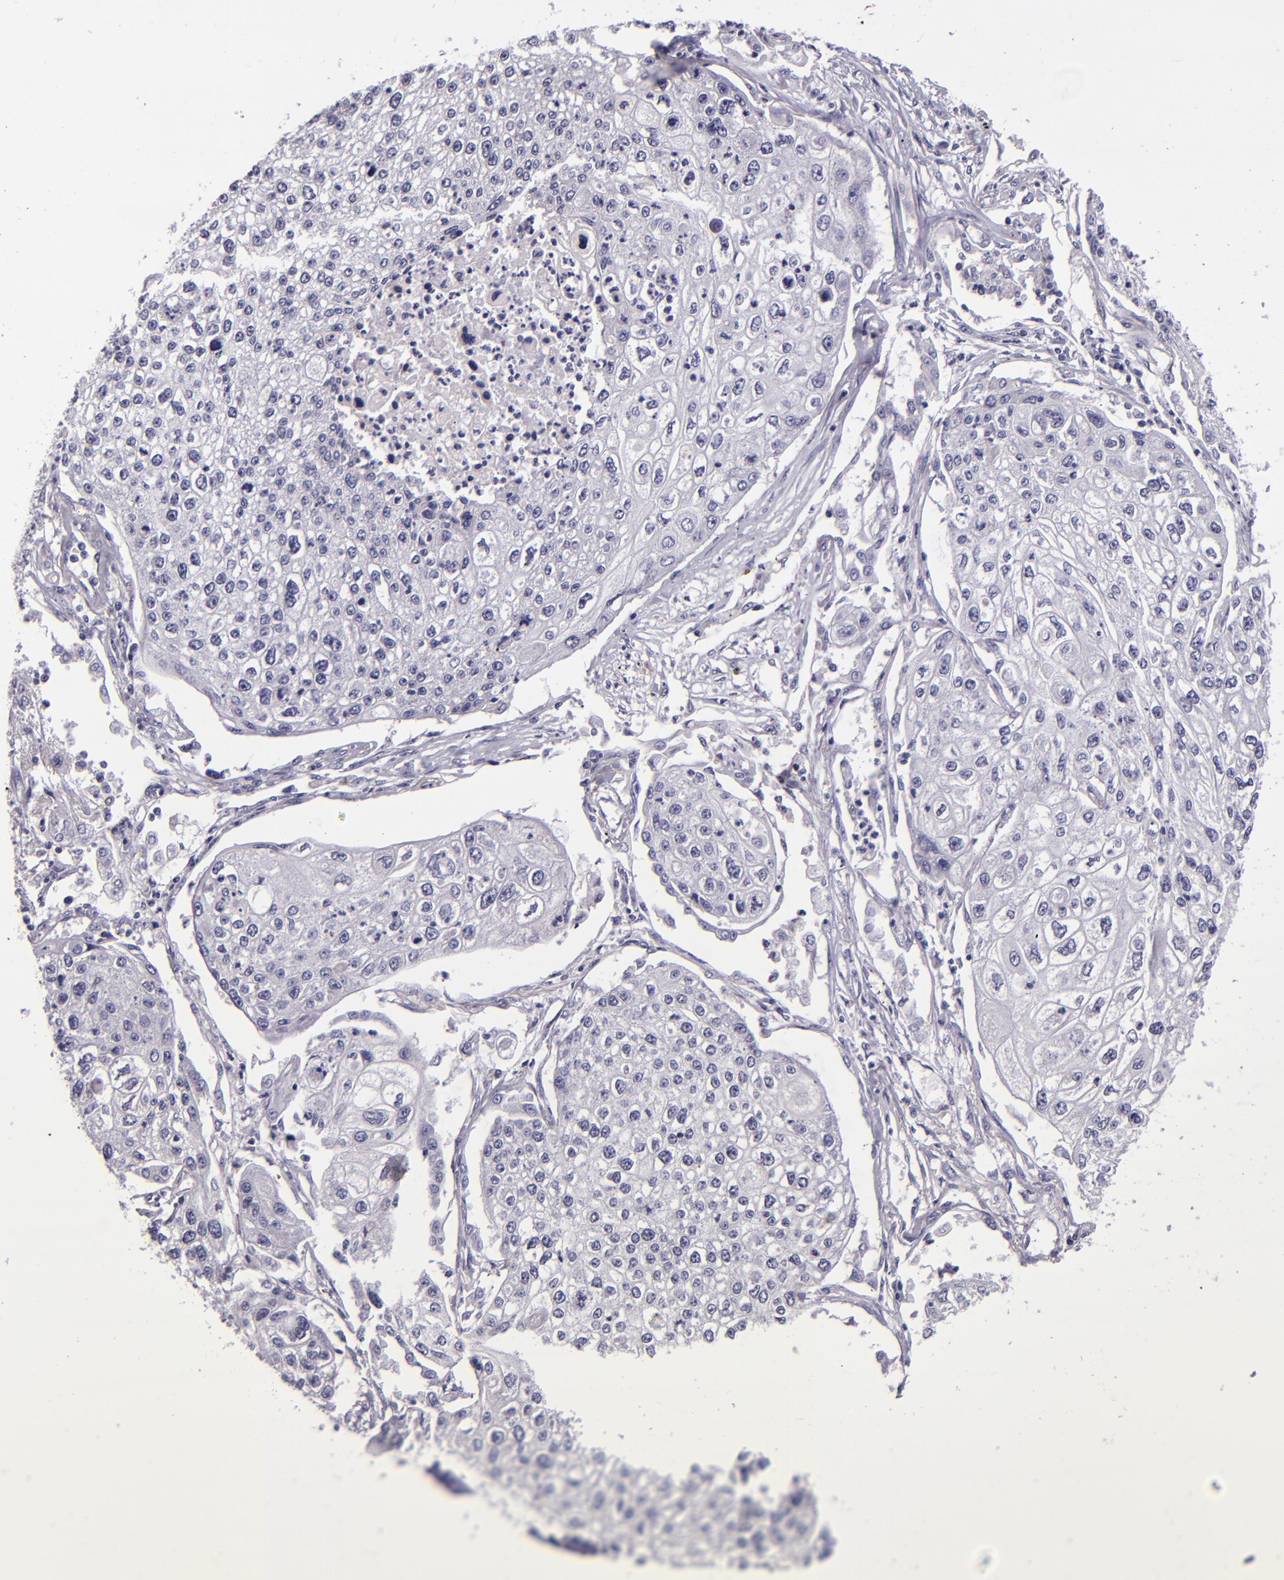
{"staining": {"intensity": "negative", "quantity": "none", "location": "none"}, "tissue": "lung cancer", "cell_type": "Tumor cells", "image_type": "cancer", "snomed": [{"axis": "morphology", "description": "Squamous cell carcinoma, NOS"}, {"axis": "topography", "description": "Lung"}], "caption": "This is an immunohistochemistry (IHC) micrograph of squamous cell carcinoma (lung). There is no expression in tumor cells.", "gene": "SNCB", "patient": {"sex": "male", "age": 75}}